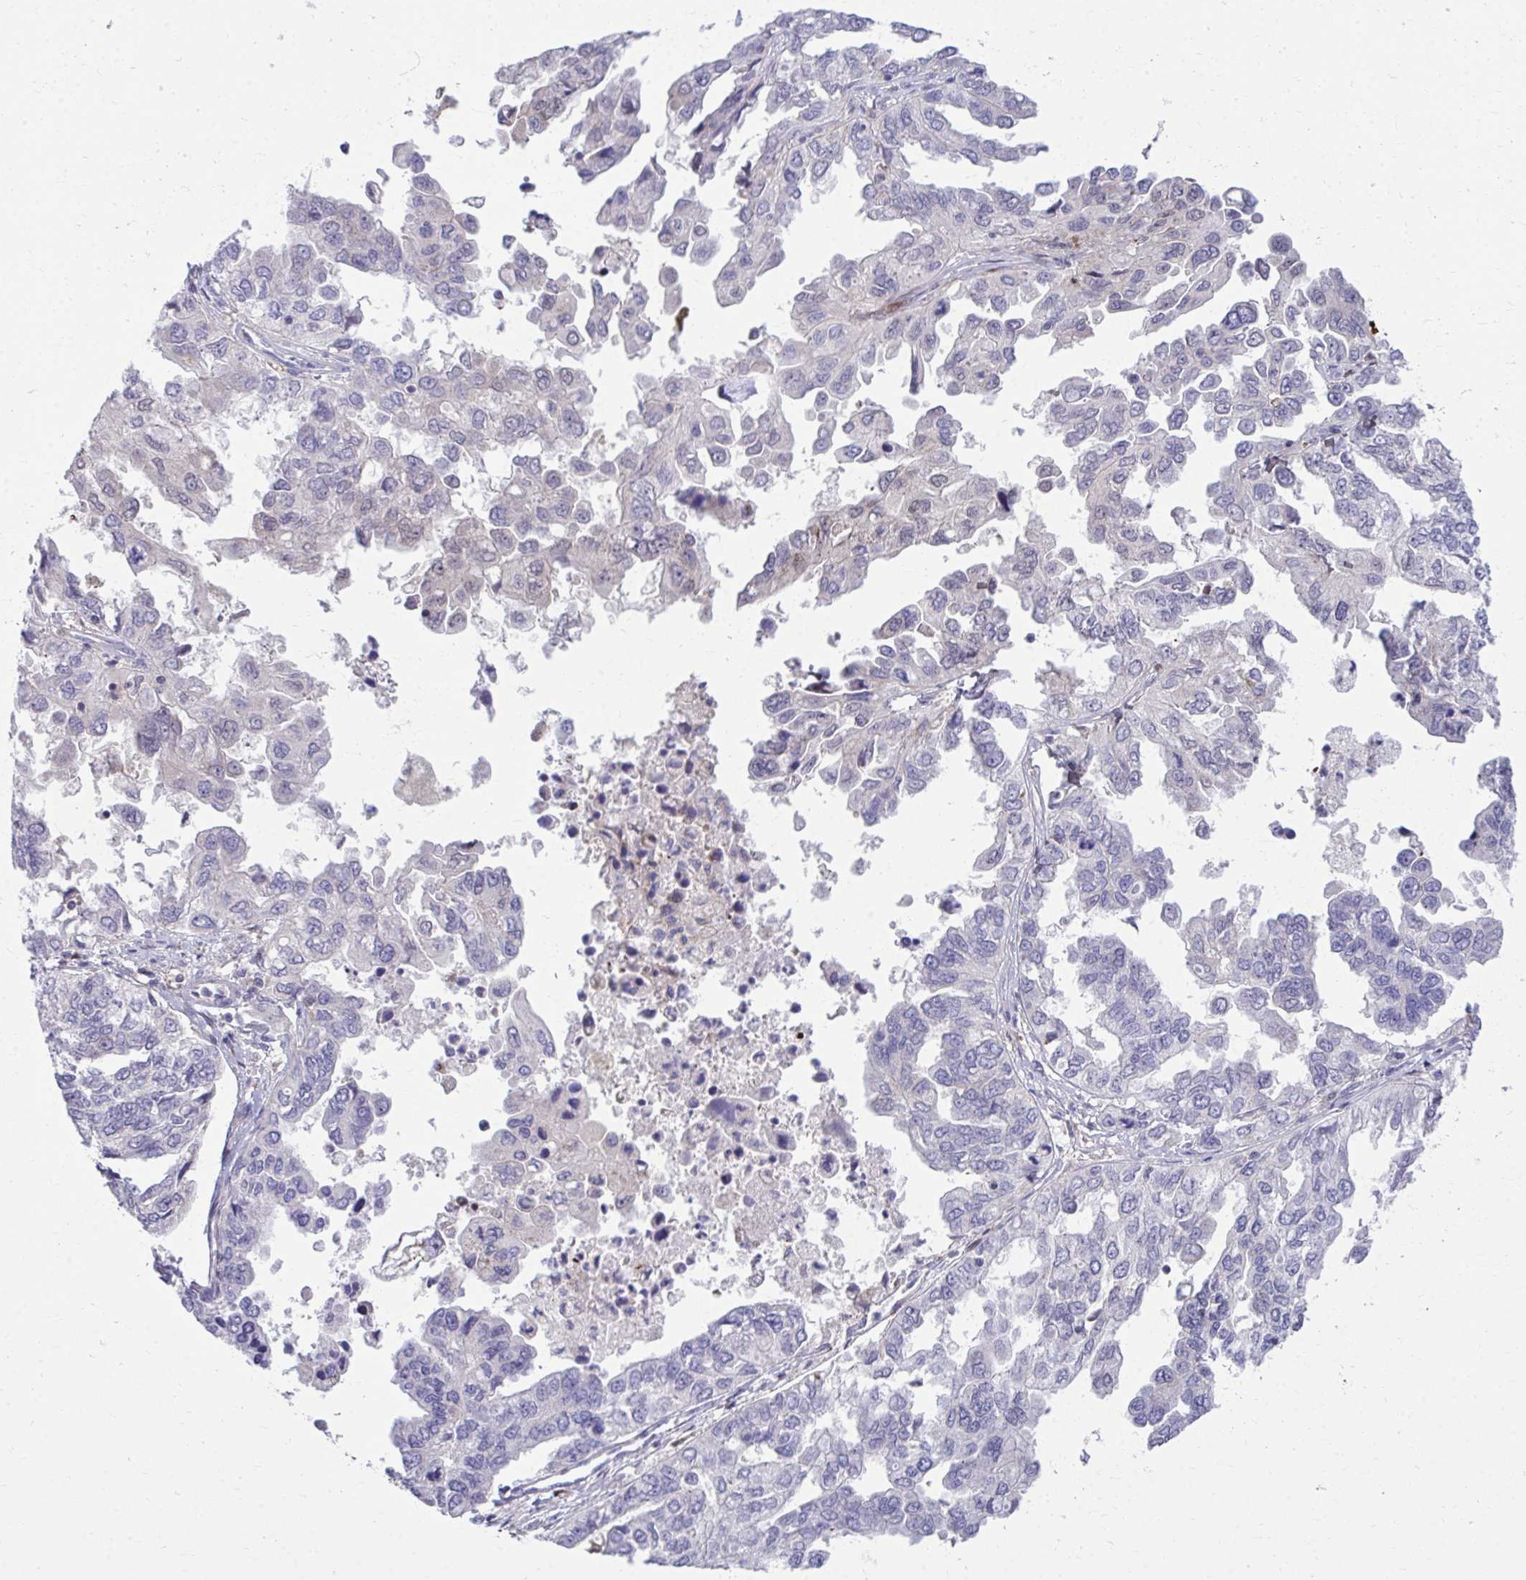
{"staining": {"intensity": "negative", "quantity": "none", "location": "none"}, "tissue": "ovarian cancer", "cell_type": "Tumor cells", "image_type": "cancer", "snomed": [{"axis": "morphology", "description": "Cystadenocarcinoma, serous, NOS"}, {"axis": "topography", "description": "Ovary"}], "caption": "DAB (3,3'-diaminobenzidine) immunohistochemical staining of serous cystadenocarcinoma (ovarian) exhibits no significant positivity in tumor cells. The staining was performed using DAB (3,3'-diaminobenzidine) to visualize the protein expression in brown, while the nuclei were stained in blue with hematoxylin (Magnification: 20x).", "gene": "C16orf54", "patient": {"sex": "female", "age": 53}}